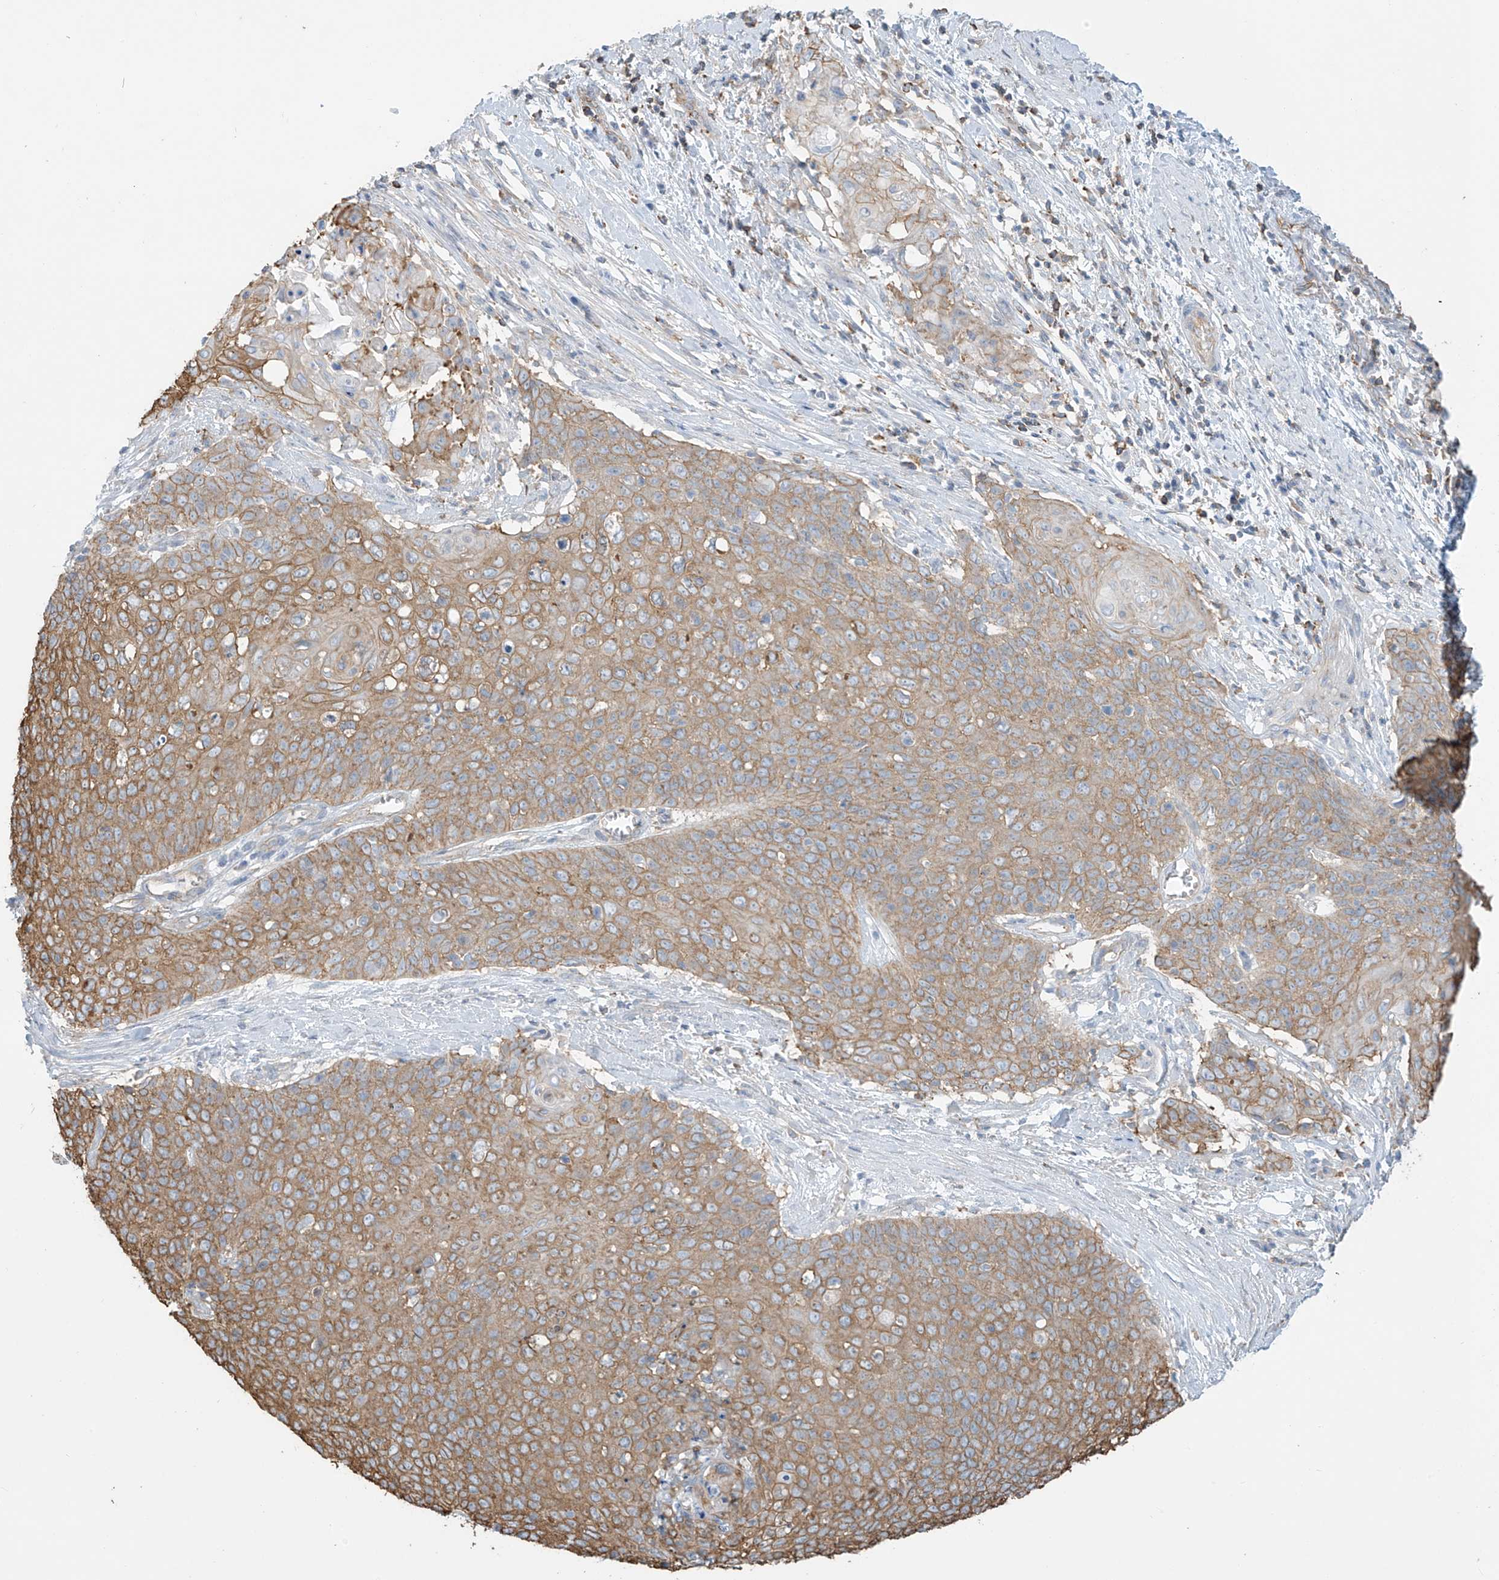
{"staining": {"intensity": "moderate", "quantity": ">75%", "location": "cytoplasmic/membranous"}, "tissue": "cervical cancer", "cell_type": "Tumor cells", "image_type": "cancer", "snomed": [{"axis": "morphology", "description": "Squamous cell carcinoma, NOS"}, {"axis": "topography", "description": "Cervix"}], "caption": "Cervical squamous cell carcinoma stained for a protein (brown) shows moderate cytoplasmic/membranous positive staining in about >75% of tumor cells.", "gene": "ZNF846", "patient": {"sex": "female", "age": 39}}